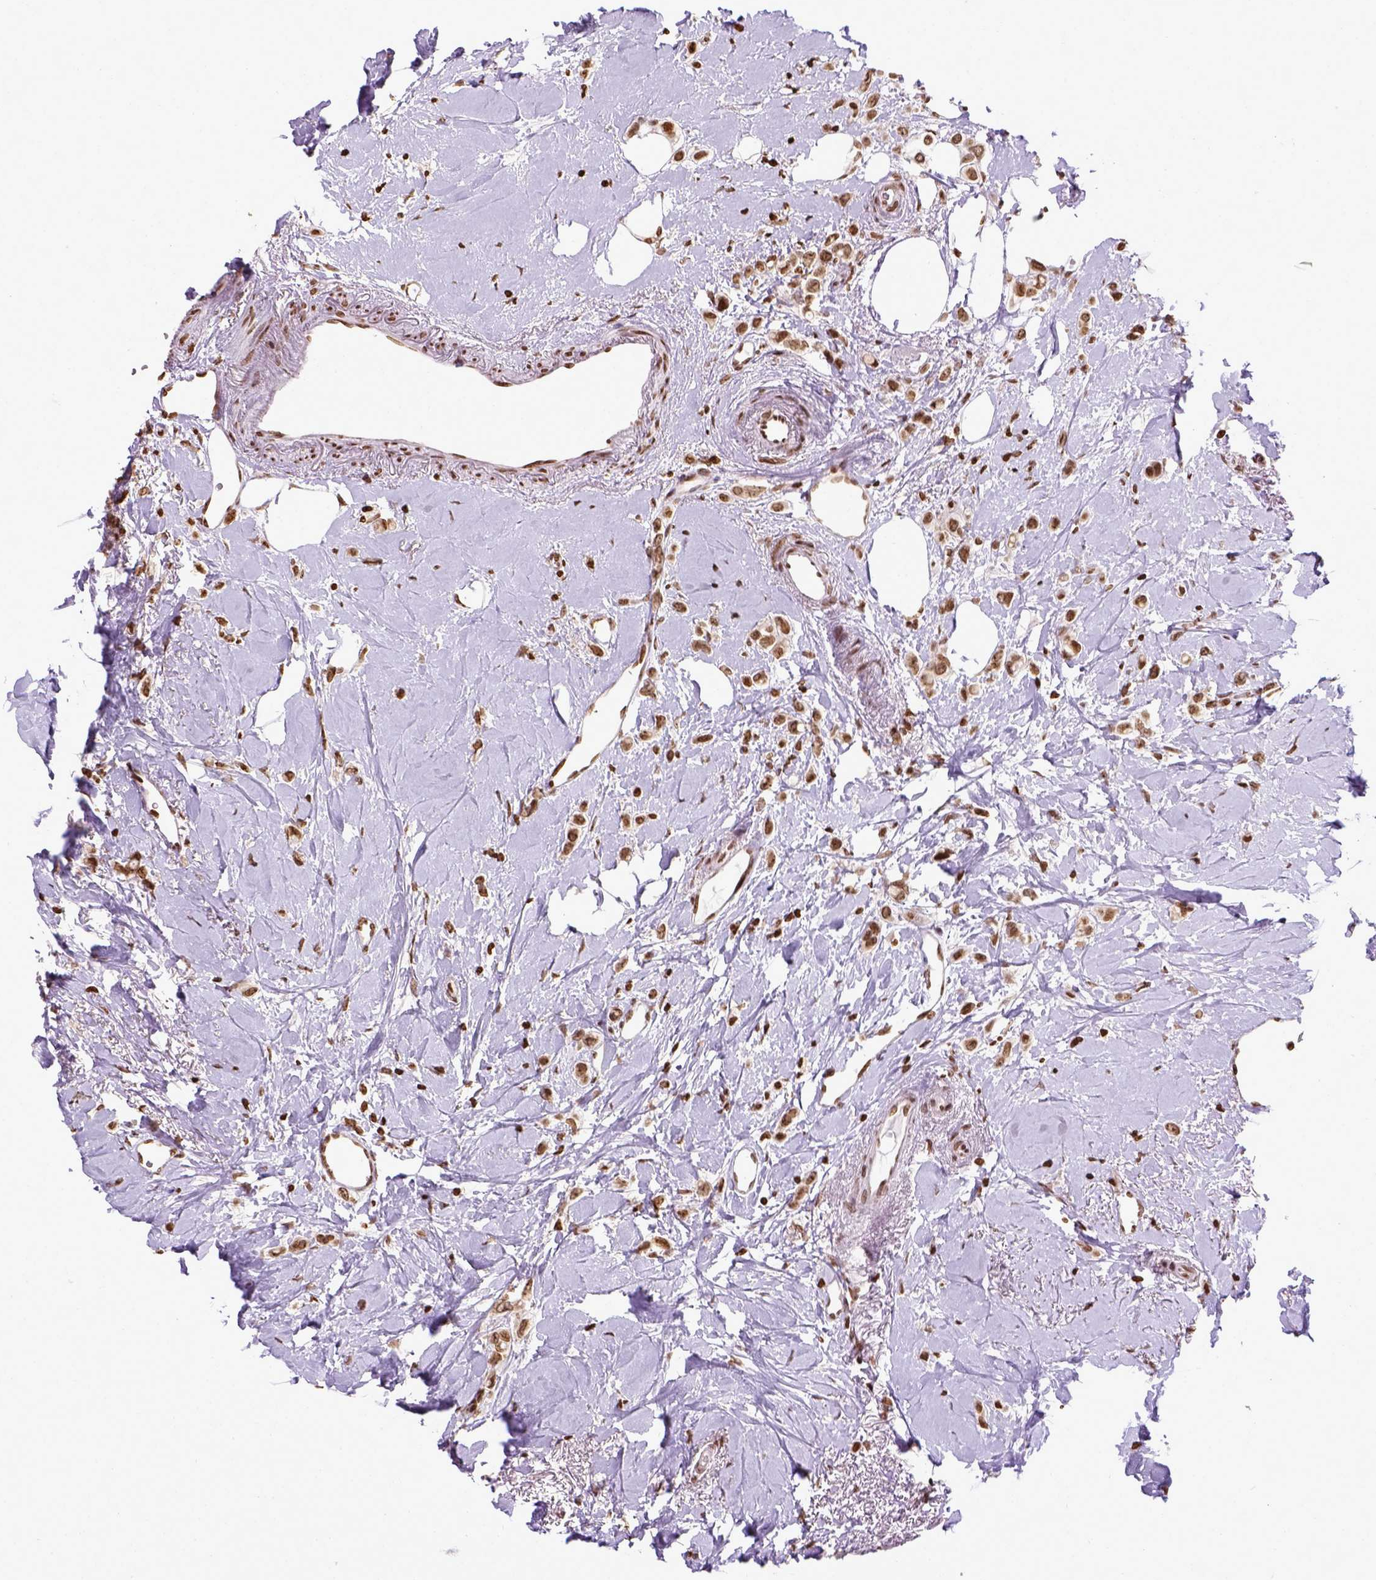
{"staining": {"intensity": "moderate", "quantity": ">75%", "location": "nuclear"}, "tissue": "breast cancer", "cell_type": "Tumor cells", "image_type": "cancer", "snomed": [{"axis": "morphology", "description": "Lobular carcinoma"}, {"axis": "topography", "description": "Breast"}], "caption": "The micrograph displays immunohistochemical staining of breast cancer (lobular carcinoma). There is moderate nuclear staining is present in approximately >75% of tumor cells.", "gene": "ZNF75D", "patient": {"sex": "female", "age": 66}}